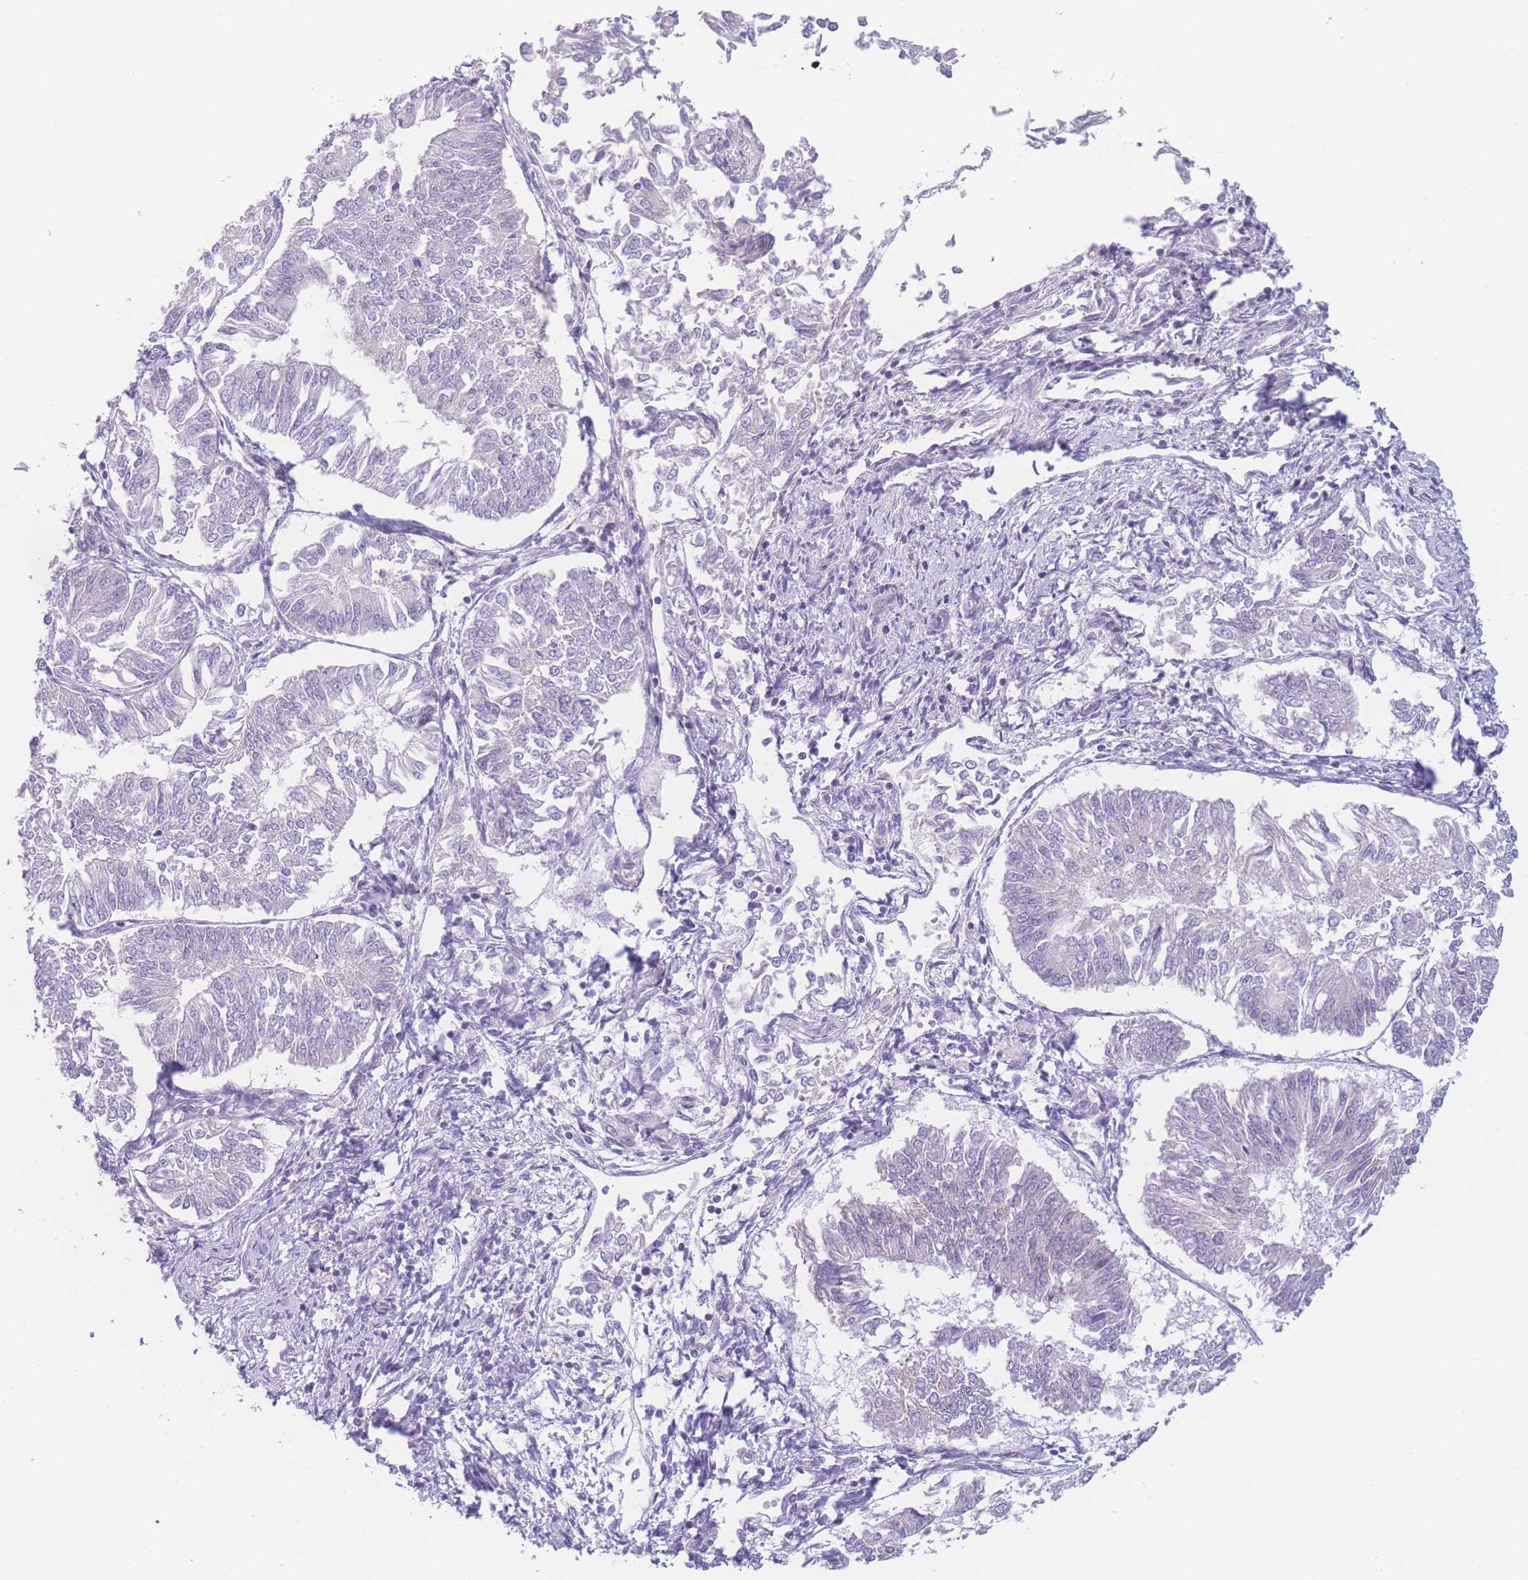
{"staining": {"intensity": "negative", "quantity": "none", "location": "none"}, "tissue": "endometrial cancer", "cell_type": "Tumor cells", "image_type": "cancer", "snomed": [{"axis": "morphology", "description": "Adenocarcinoma, NOS"}, {"axis": "topography", "description": "Endometrium"}], "caption": "Endometrial cancer was stained to show a protein in brown. There is no significant expression in tumor cells.", "gene": "NBEAL1", "patient": {"sex": "female", "age": 58}}